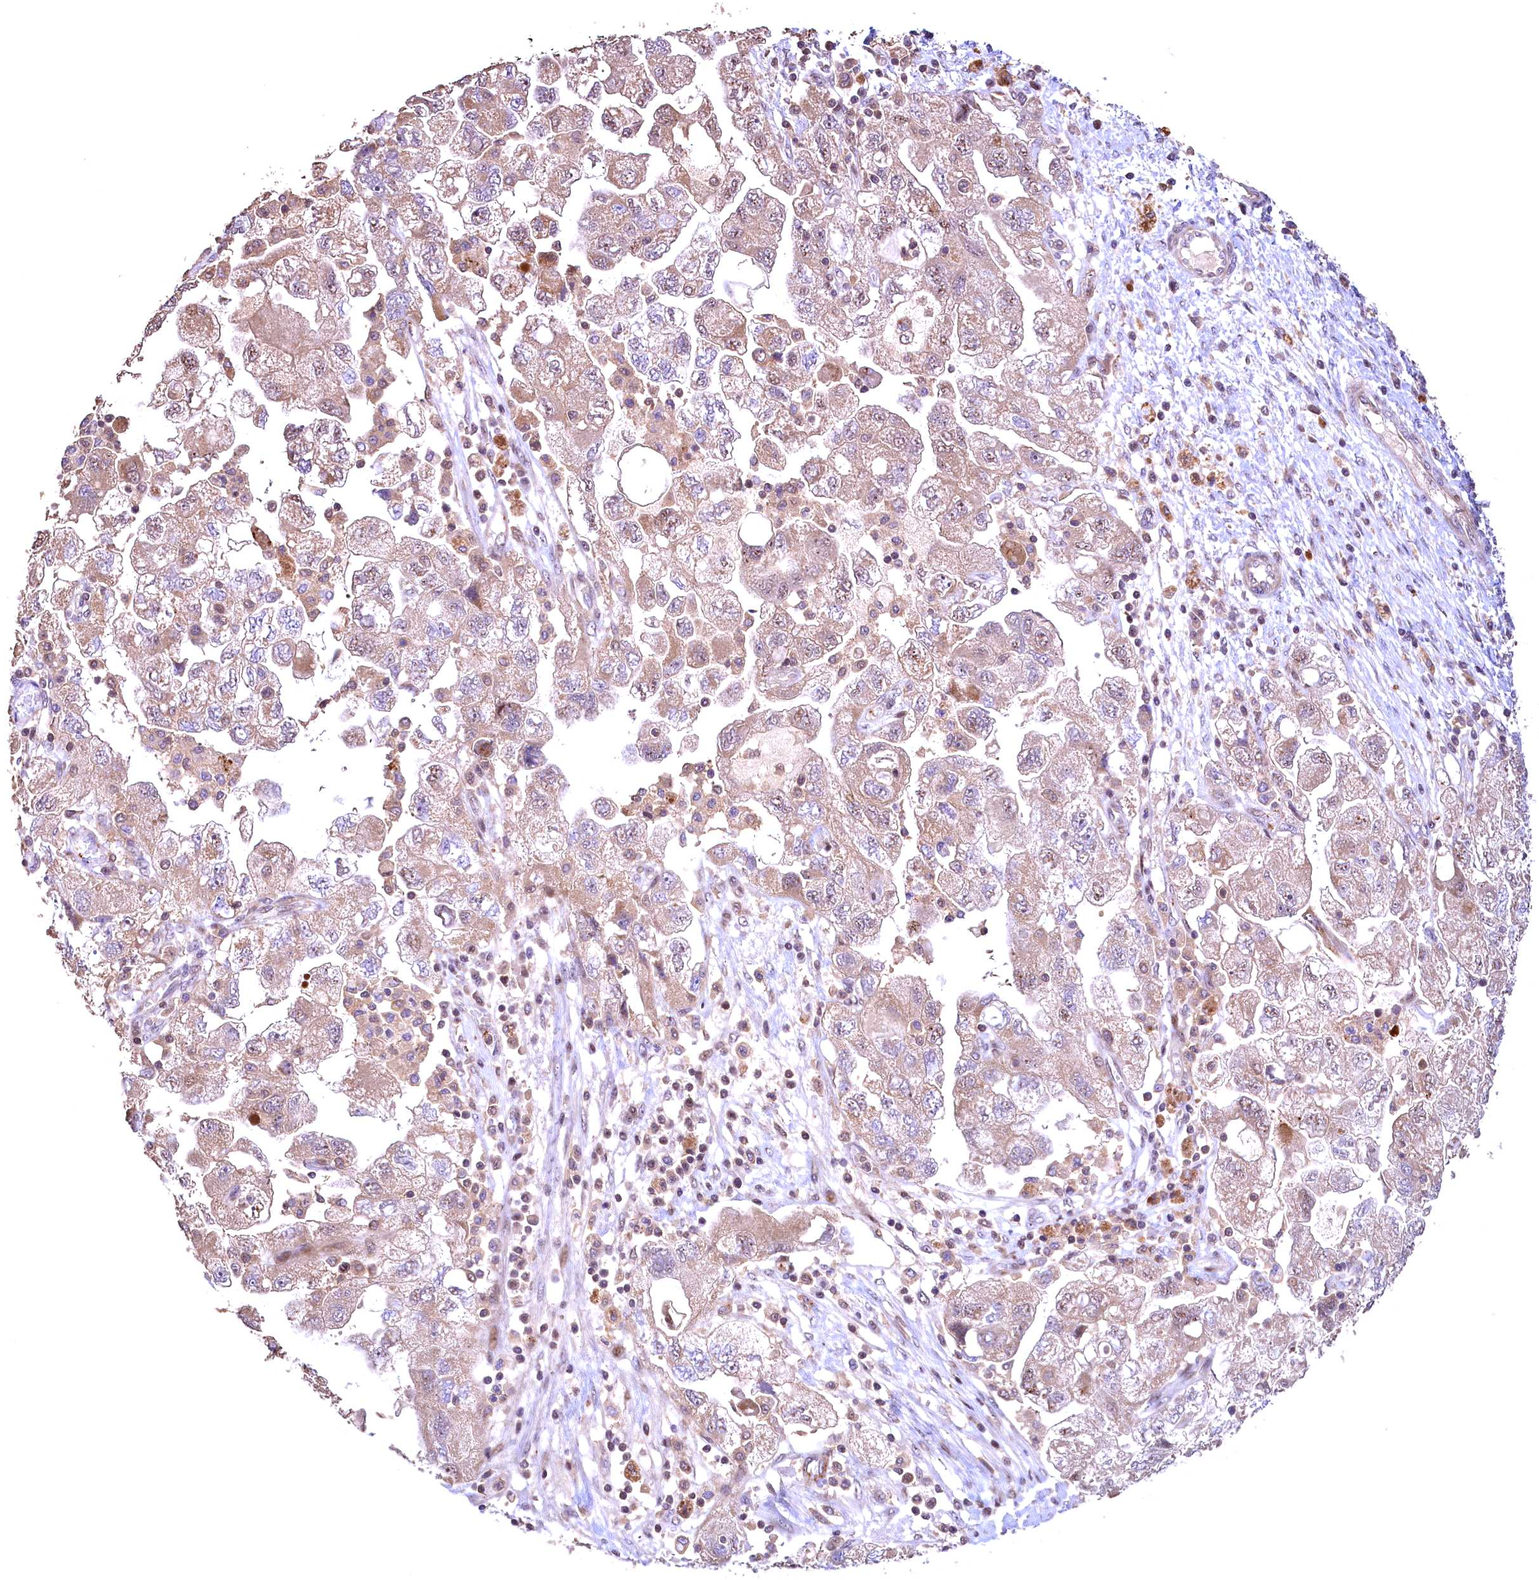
{"staining": {"intensity": "weak", "quantity": ">75%", "location": "cytoplasmic/membranous,nuclear"}, "tissue": "ovarian cancer", "cell_type": "Tumor cells", "image_type": "cancer", "snomed": [{"axis": "morphology", "description": "Carcinoma, NOS"}, {"axis": "morphology", "description": "Cystadenocarcinoma, serous, NOS"}, {"axis": "topography", "description": "Ovary"}], "caption": "A photomicrograph showing weak cytoplasmic/membranous and nuclear staining in about >75% of tumor cells in carcinoma (ovarian), as visualized by brown immunohistochemical staining.", "gene": "FUZ", "patient": {"sex": "female", "age": 69}}